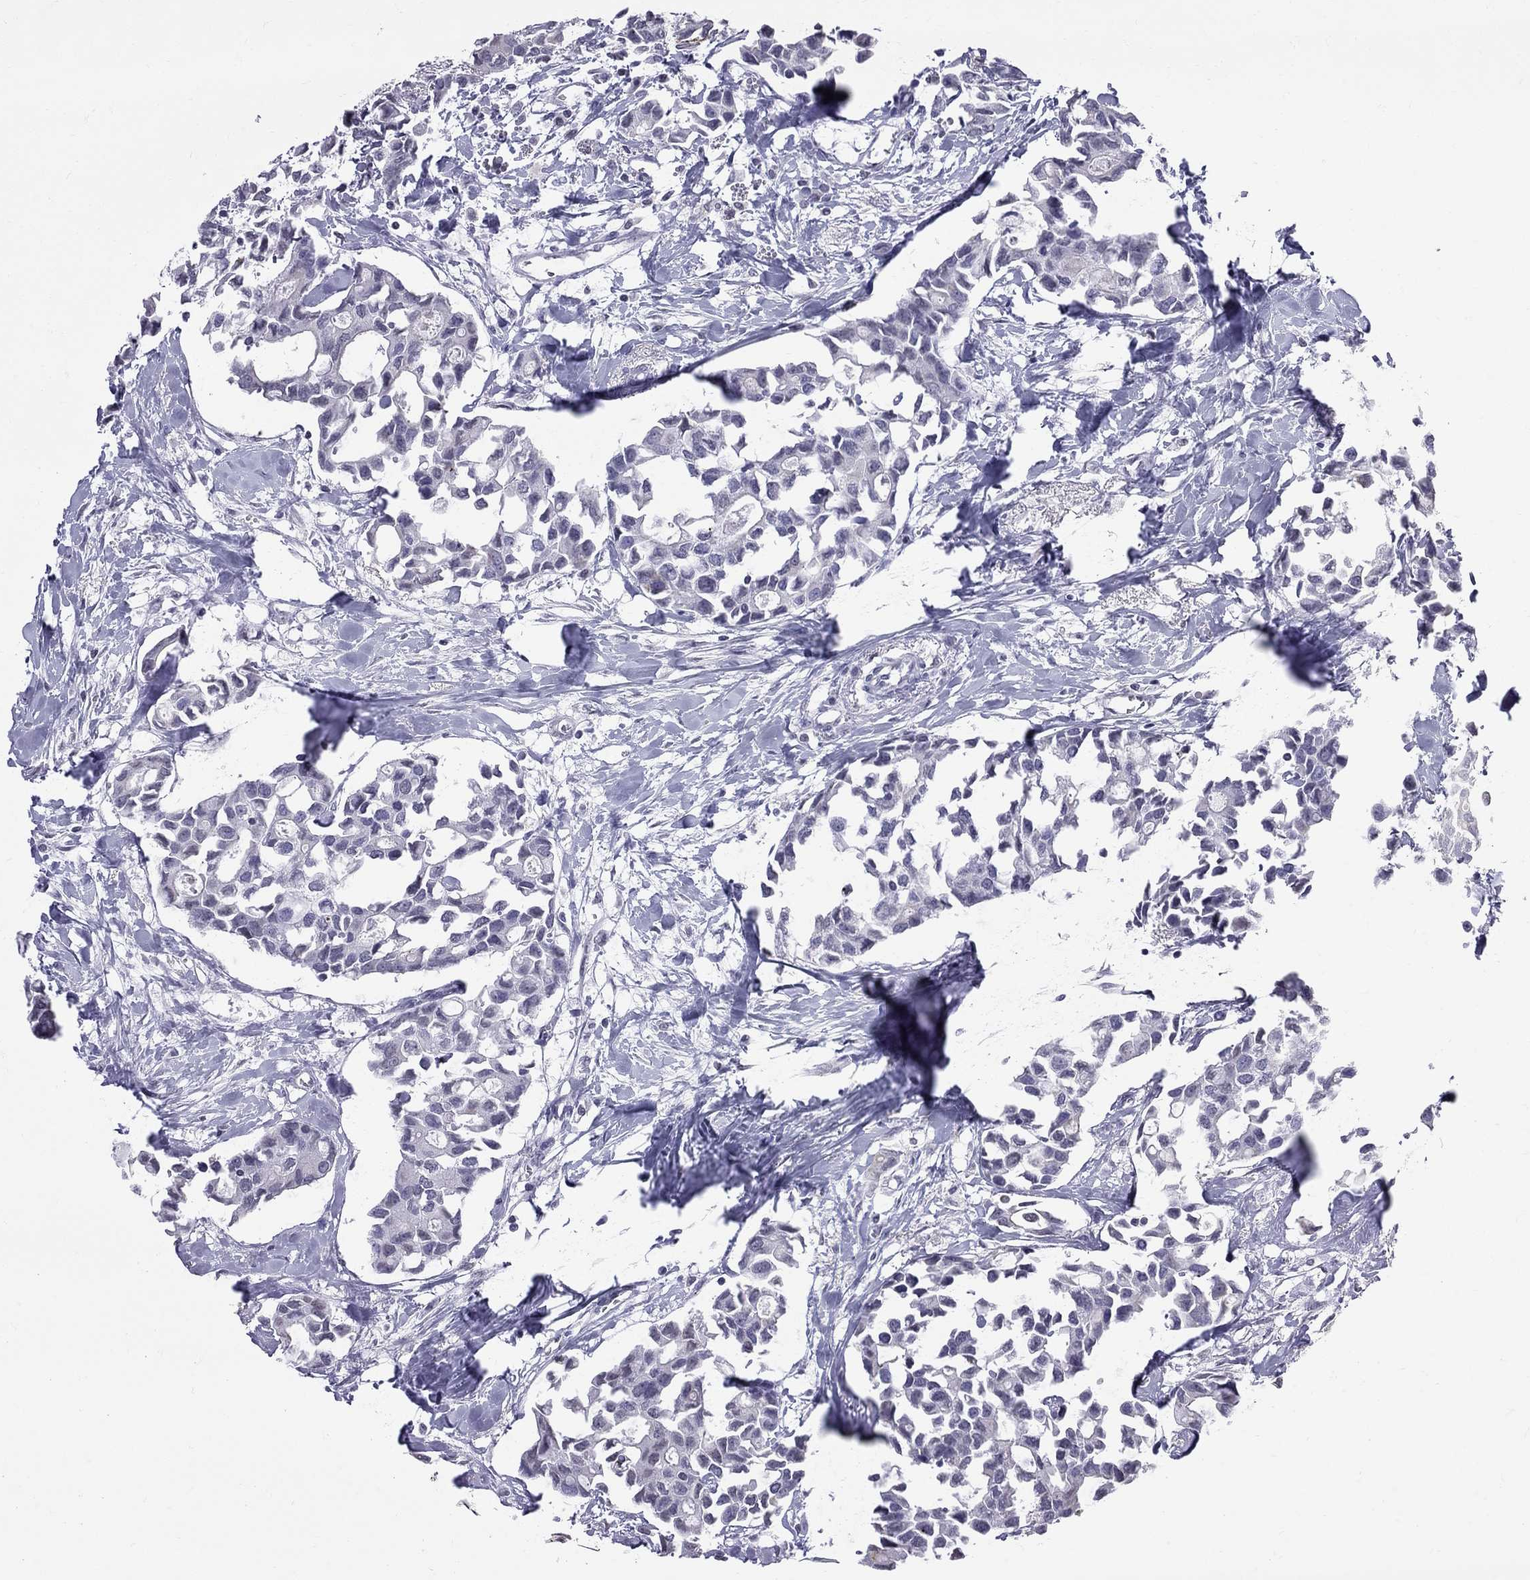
{"staining": {"intensity": "negative", "quantity": "none", "location": "none"}, "tissue": "breast cancer", "cell_type": "Tumor cells", "image_type": "cancer", "snomed": [{"axis": "morphology", "description": "Duct carcinoma"}, {"axis": "topography", "description": "Breast"}], "caption": "A high-resolution histopathology image shows immunohistochemistry (IHC) staining of breast cancer, which reveals no significant positivity in tumor cells. The staining was performed using DAB to visualize the protein expression in brown, while the nuclei were stained in blue with hematoxylin (Magnification: 20x).", "gene": "MUC15", "patient": {"sex": "female", "age": 83}}